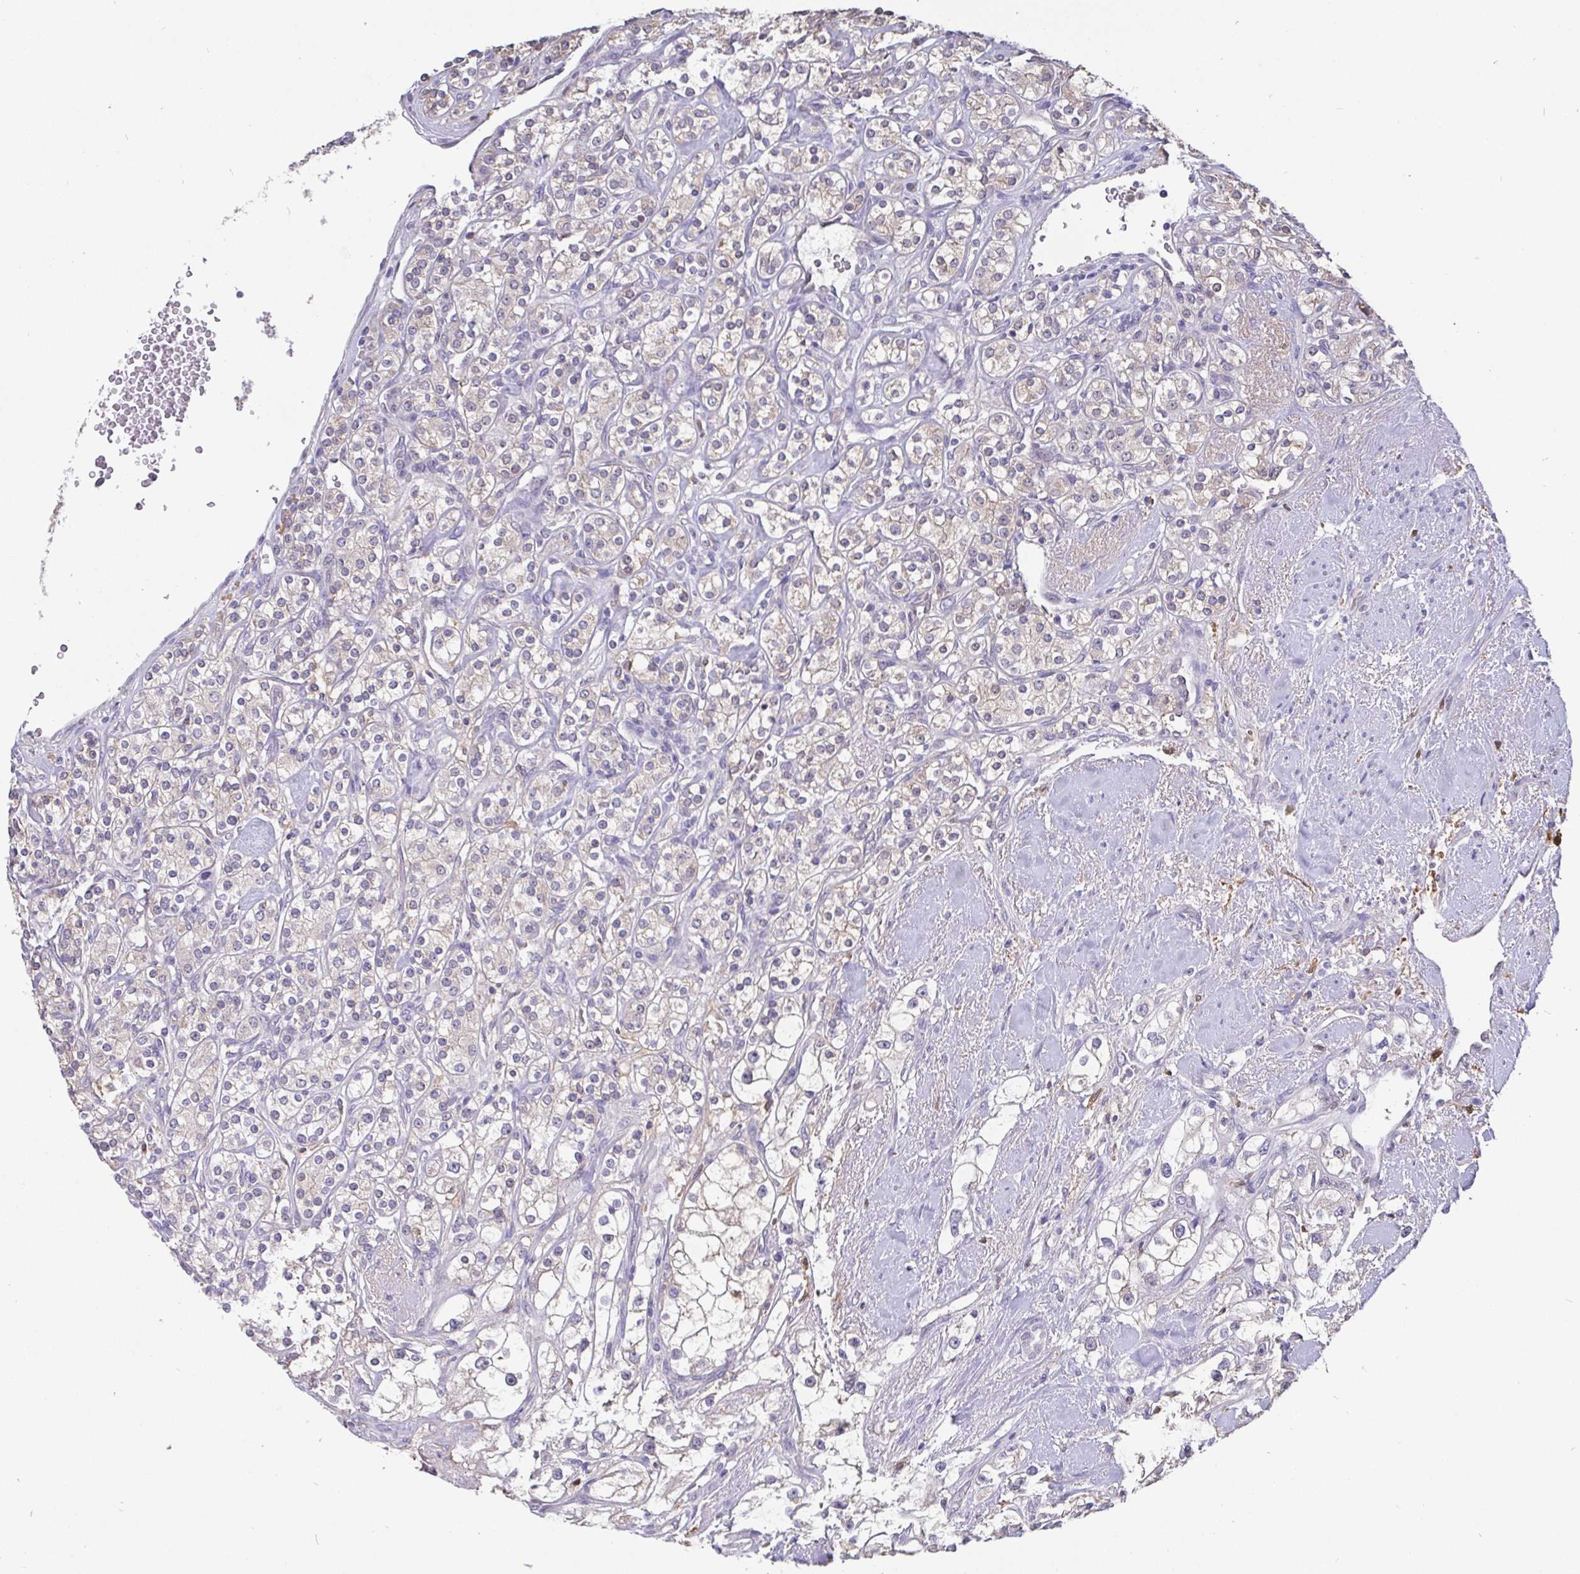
{"staining": {"intensity": "negative", "quantity": "none", "location": "none"}, "tissue": "renal cancer", "cell_type": "Tumor cells", "image_type": "cancer", "snomed": [{"axis": "morphology", "description": "Adenocarcinoma, NOS"}, {"axis": "topography", "description": "Kidney"}], "caption": "Immunohistochemical staining of renal cancer reveals no significant positivity in tumor cells.", "gene": "IDH1", "patient": {"sex": "male", "age": 77}}